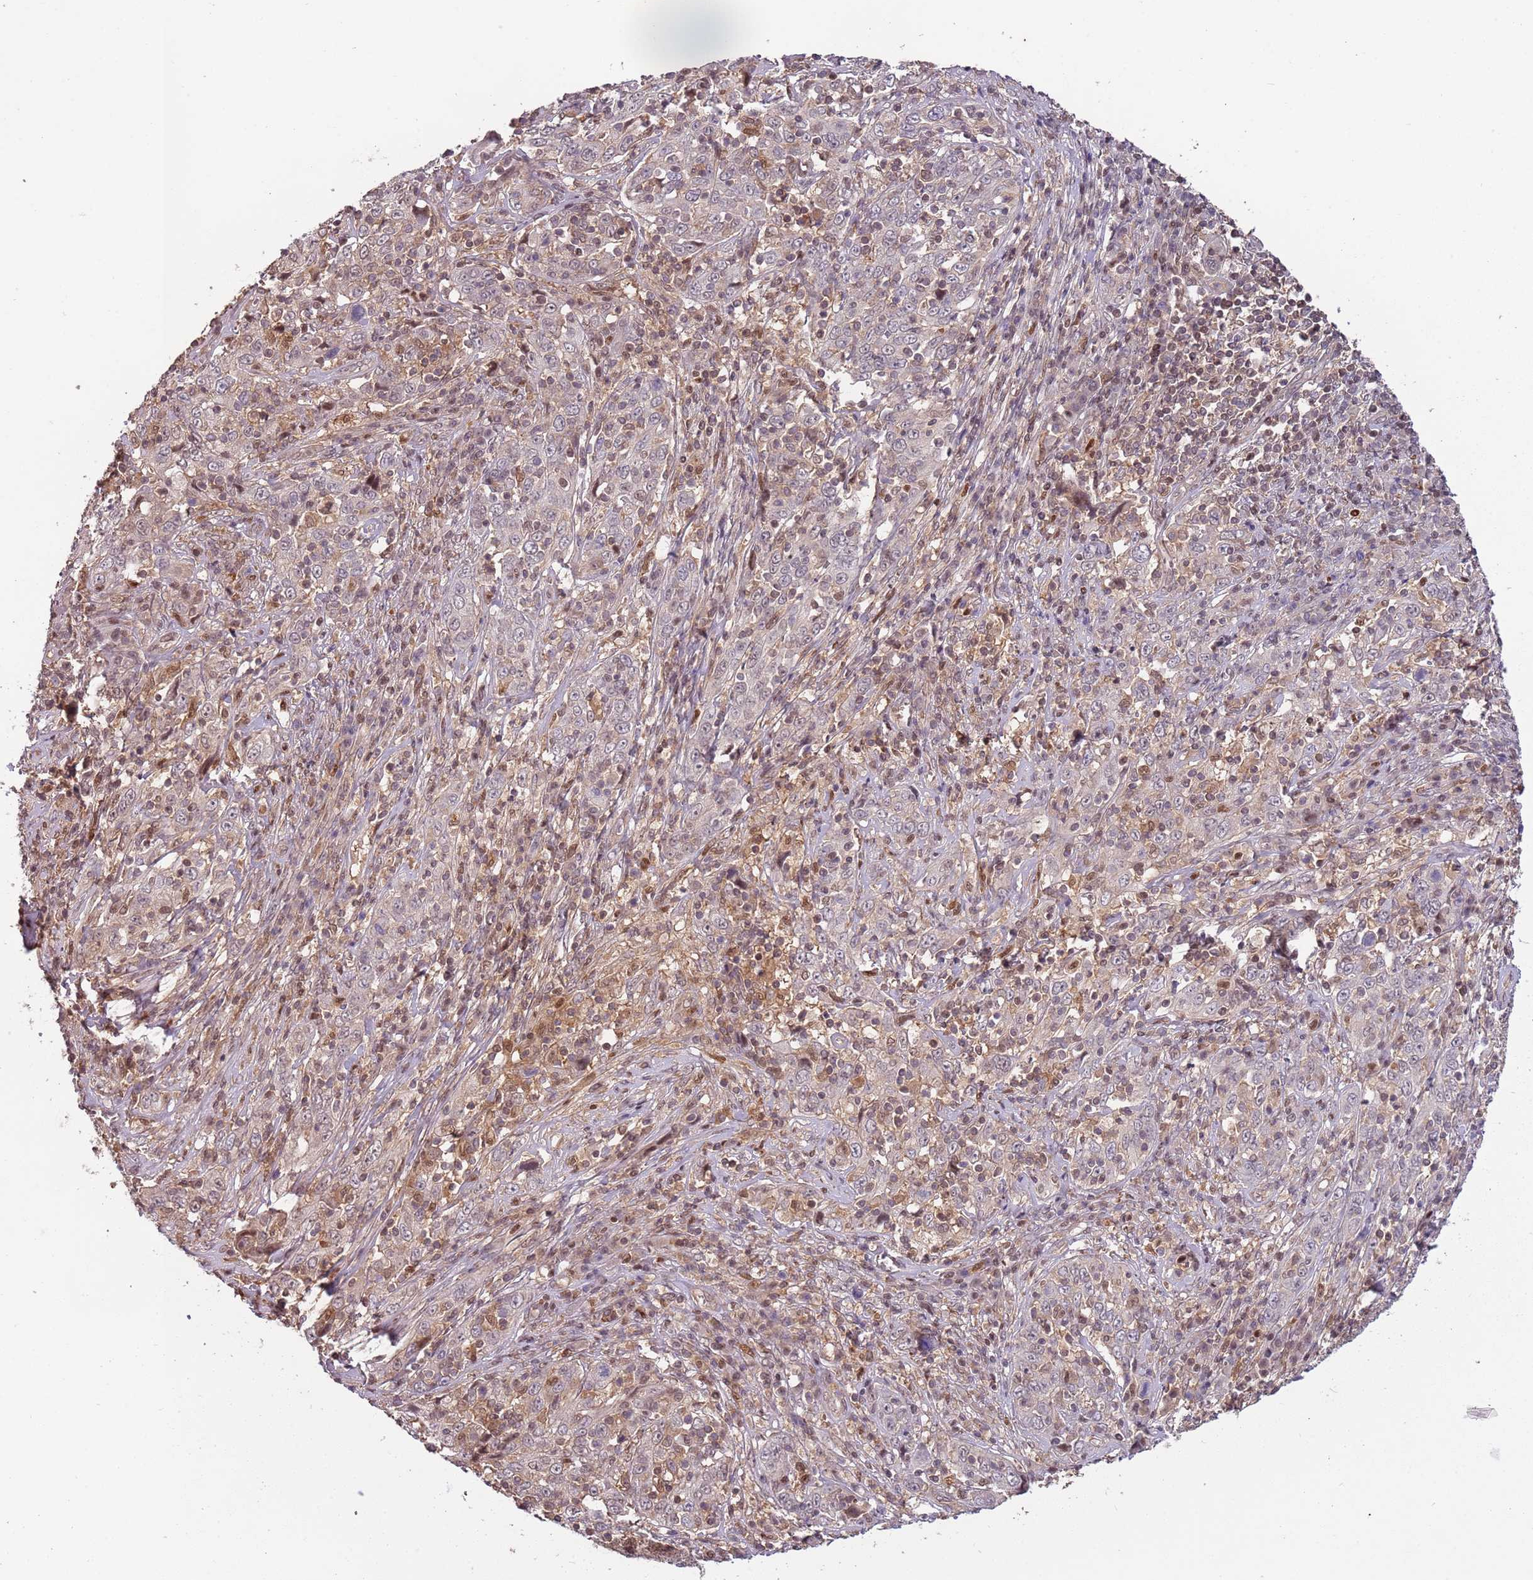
{"staining": {"intensity": "negative", "quantity": "none", "location": "none"}, "tissue": "cervical cancer", "cell_type": "Tumor cells", "image_type": "cancer", "snomed": [{"axis": "morphology", "description": "Squamous cell carcinoma, NOS"}, {"axis": "topography", "description": "Cervix"}], "caption": "This is an immunohistochemistry (IHC) photomicrograph of human cervical cancer (squamous cell carcinoma). There is no expression in tumor cells.", "gene": "GSTO2", "patient": {"sex": "female", "age": 46}}